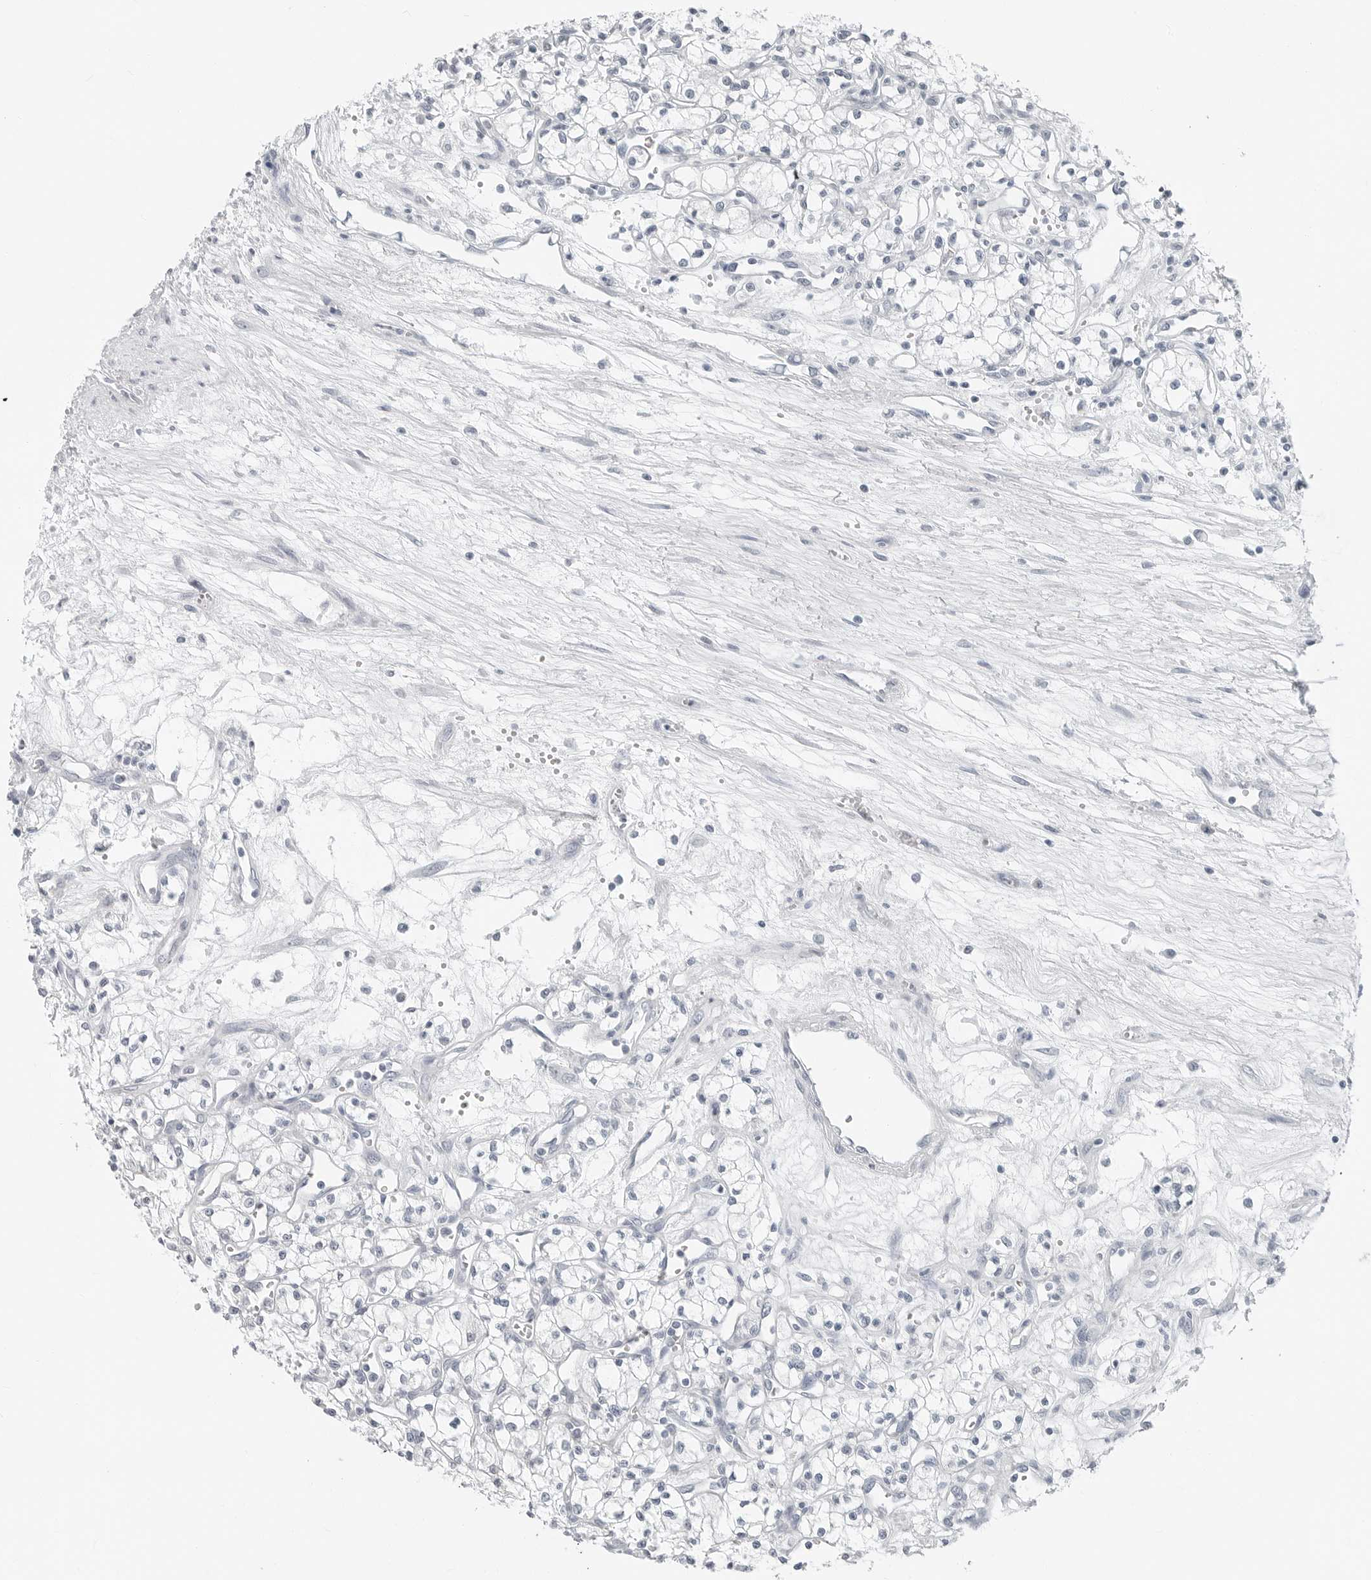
{"staining": {"intensity": "negative", "quantity": "none", "location": "none"}, "tissue": "renal cancer", "cell_type": "Tumor cells", "image_type": "cancer", "snomed": [{"axis": "morphology", "description": "Adenocarcinoma, NOS"}, {"axis": "topography", "description": "Kidney"}], "caption": "This is a micrograph of immunohistochemistry staining of renal adenocarcinoma, which shows no staining in tumor cells.", "gene": "XIRP1", "patient": {"sex": "male", "age": 59}}